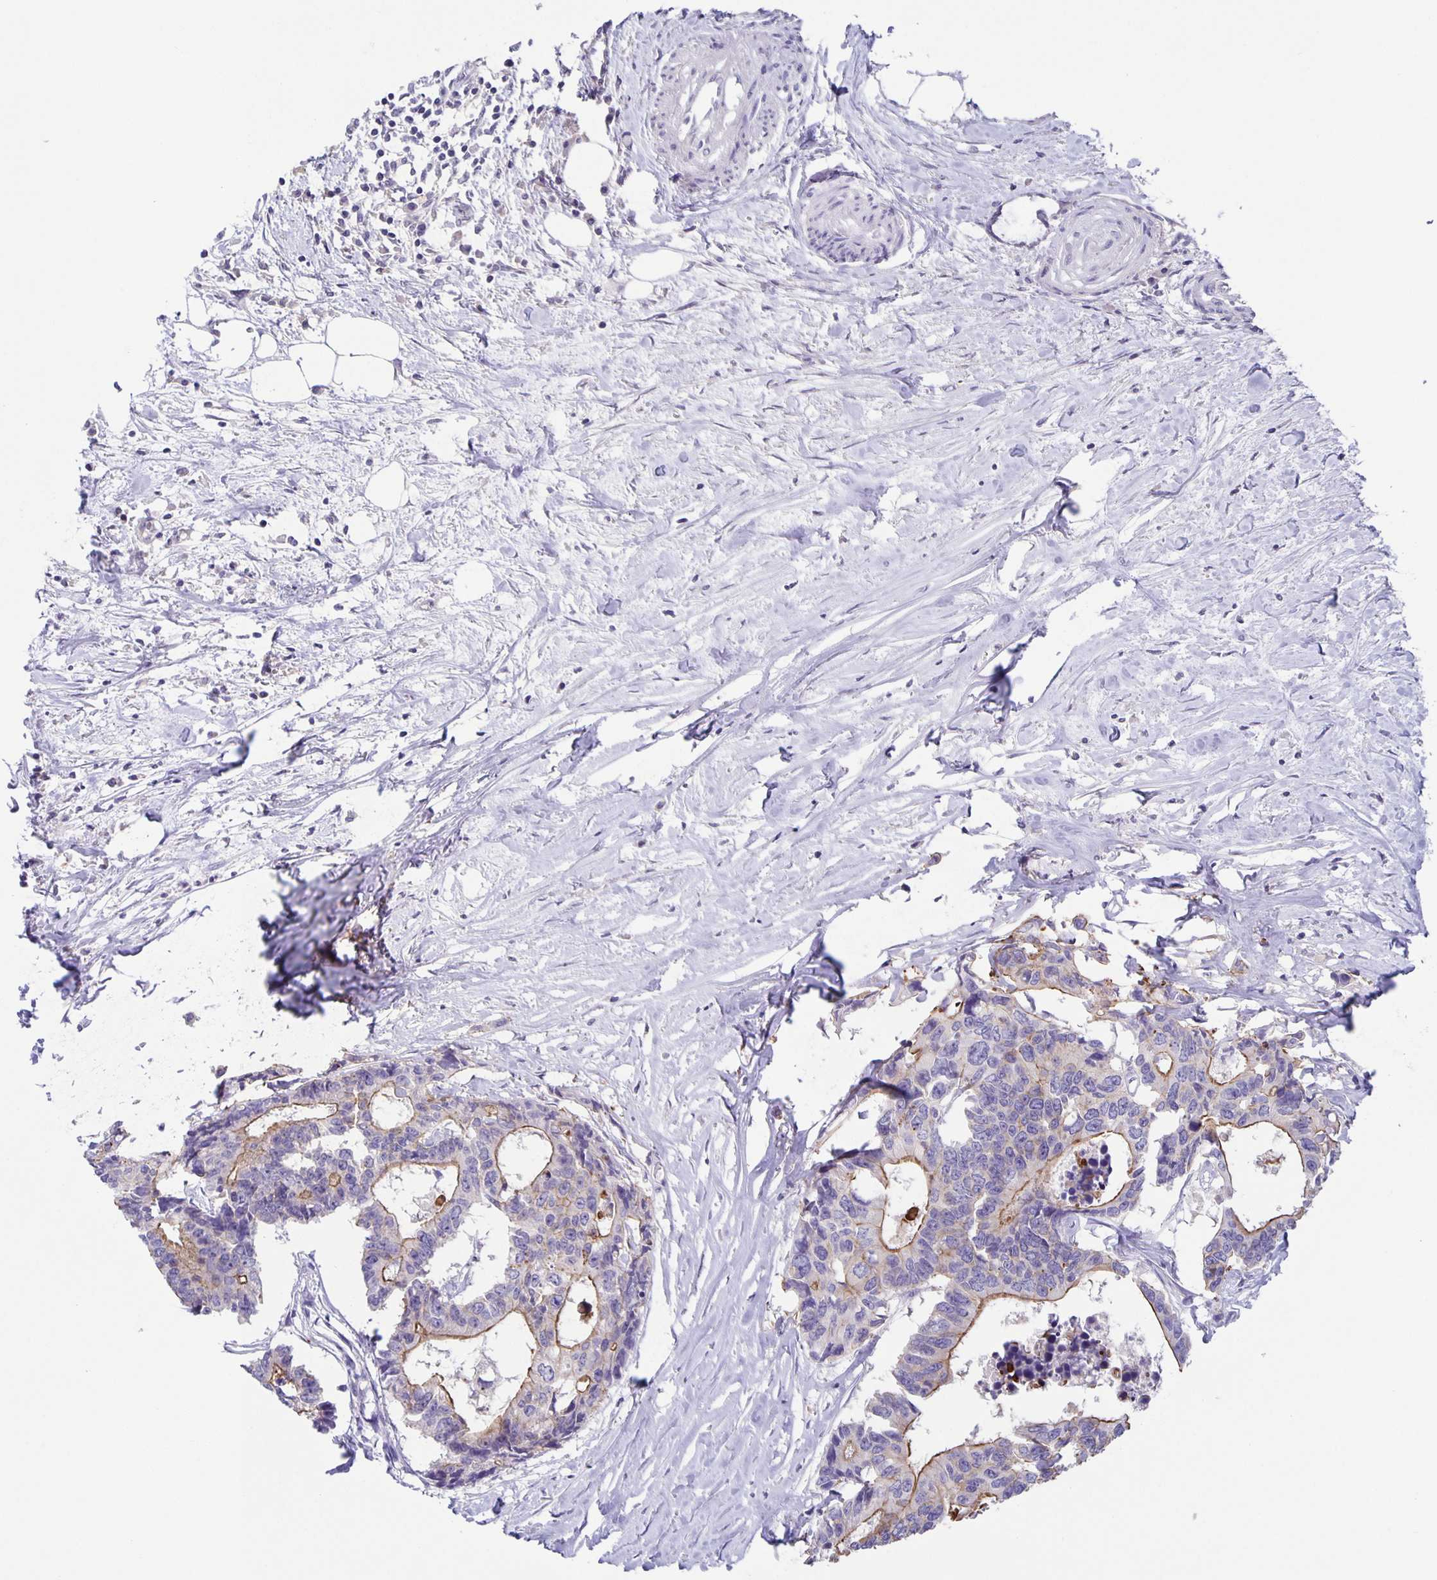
{"staining": {"intensity": "moderate", "quantity": "25%-75%", "location": "cytoplasmic/membranous"}, "tissue": "colorectal cancer", "cell_type": "Tumor cells", "image_type": "cancer", "snomed": [{"axis": "morphology", "description": "Adenocarcinoma, NOS"}, {"axis": "topography", "description": "Rectum"}], "caption": "Colorectal cancer (adenocarcinoma) tissue exhibits moderate cytoplasmic/membranous positivity in approximately 25%-75% of tumor cells, visualized by immunohistochemistry.", "gene": "PTPN3", "patient": {"sex": "male", "age": 57}}